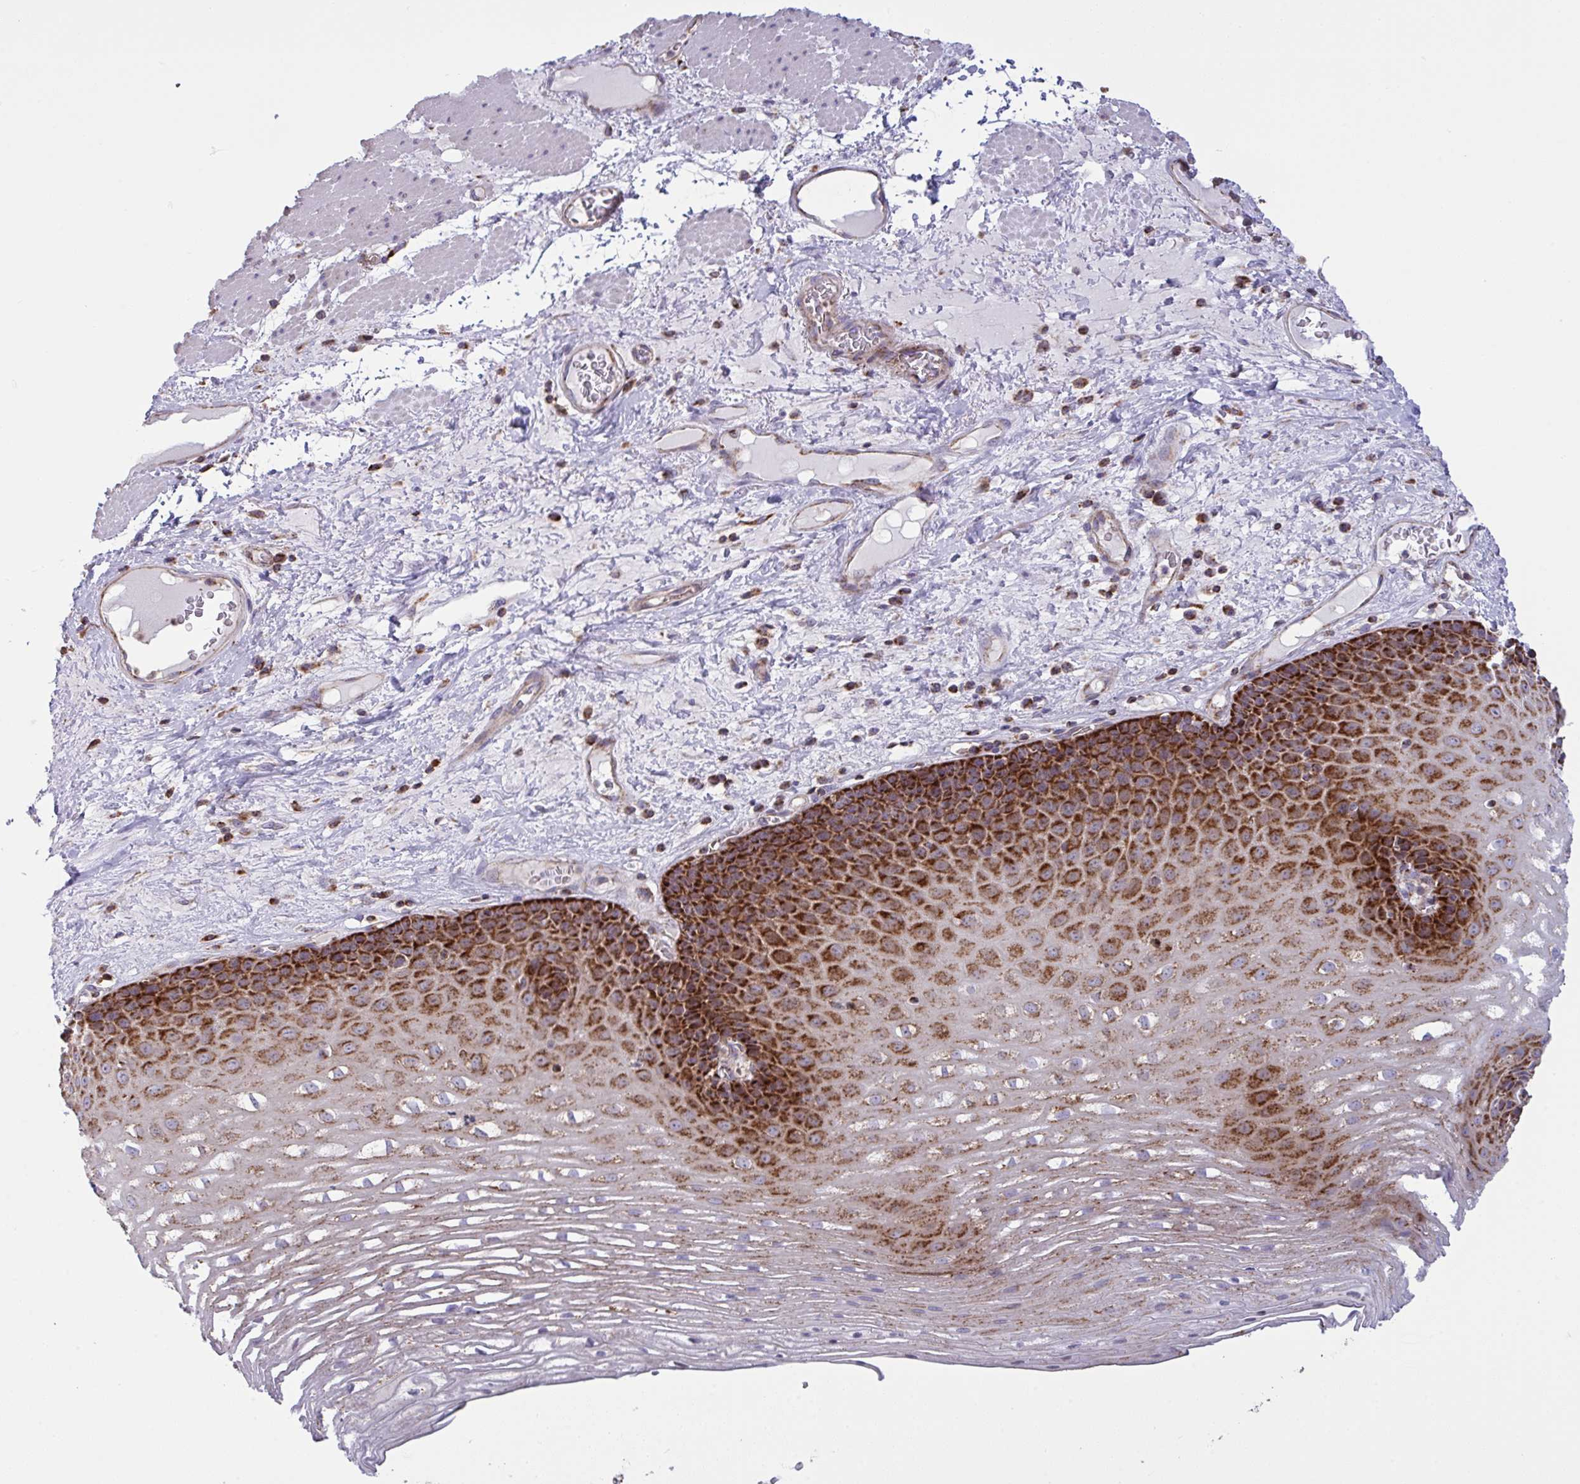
{"staining": {"intensity": "strong", "quantity": ">75%", "location": "cytoplasmic/membranous"}, "tissue": "esophagus", "cell_type": "Squamous epithelial cells", "image_type": "normal", "snomed": [{"axis": "morphology", "description": "Normal tissue, NOS"}, {"axis": "topography", "description": "Esophagus"}], "caption": "Brown immunohistochemical staining in normal esophagus exhibits strong cytoplasmic/membranous expression in approximately >75% of squamous epithelial cells.", "gene": "MICOS10", "patient": {"sex": "male", "age": 62}}